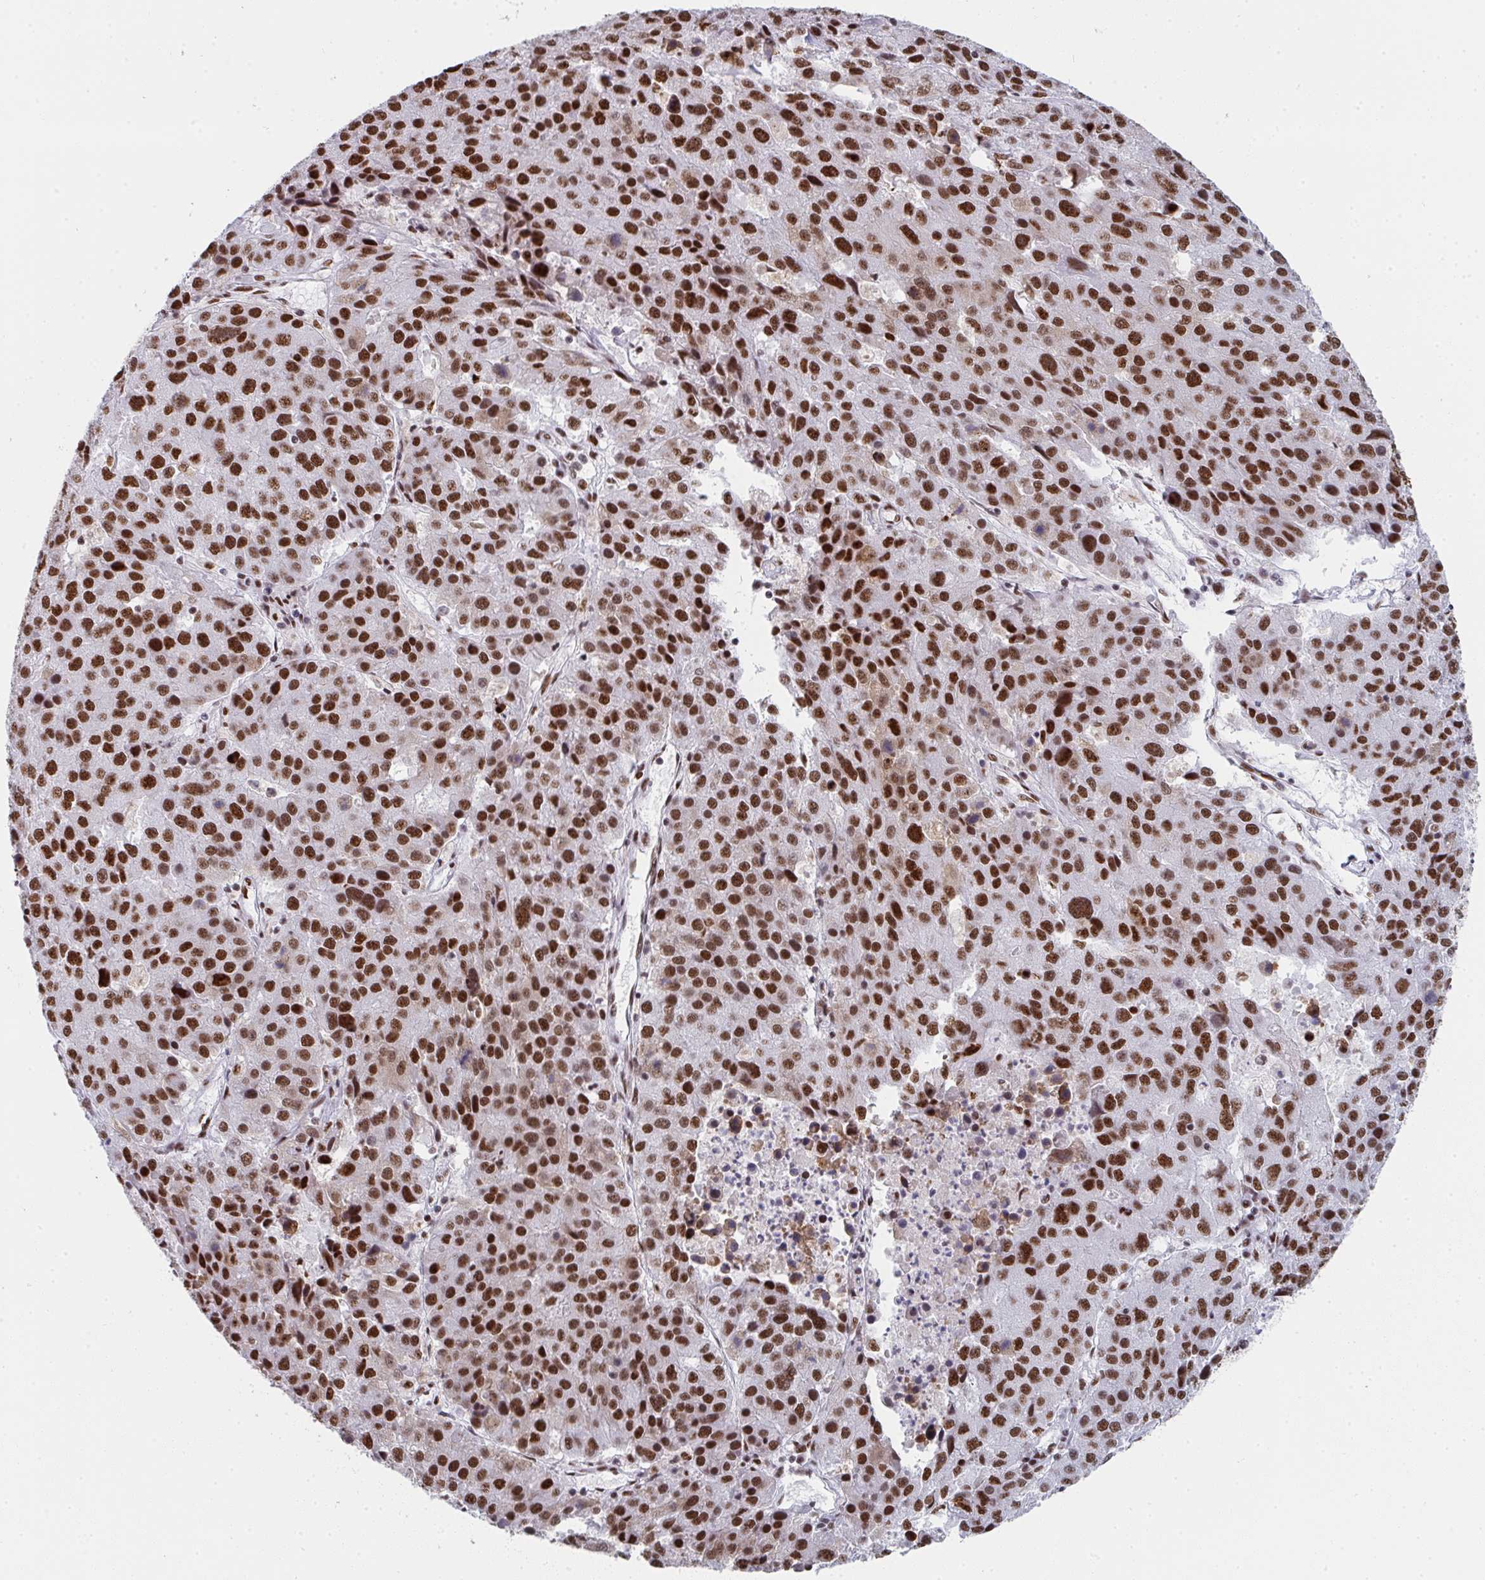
{"staining": {"intensity": "strong", "quantity": ">75%", "location": "nuclear"}, "tissue": "stomach cancer", "cell_type": "Tumor cells", "image_type": "cancer", "snomed": [{"axis": "morphology", "description": "Adenocarcinoma, NOS"}, {"axis": "topography", "description": "Stomach"}], "caption": "There is high levels of strong nuclear expression in tumor cells of stomach cancer, as demonstrated by immunohistochemical staining (brown color).", "gene": "SNRNP70", "patient": {"sex": "male", "age": 71}}